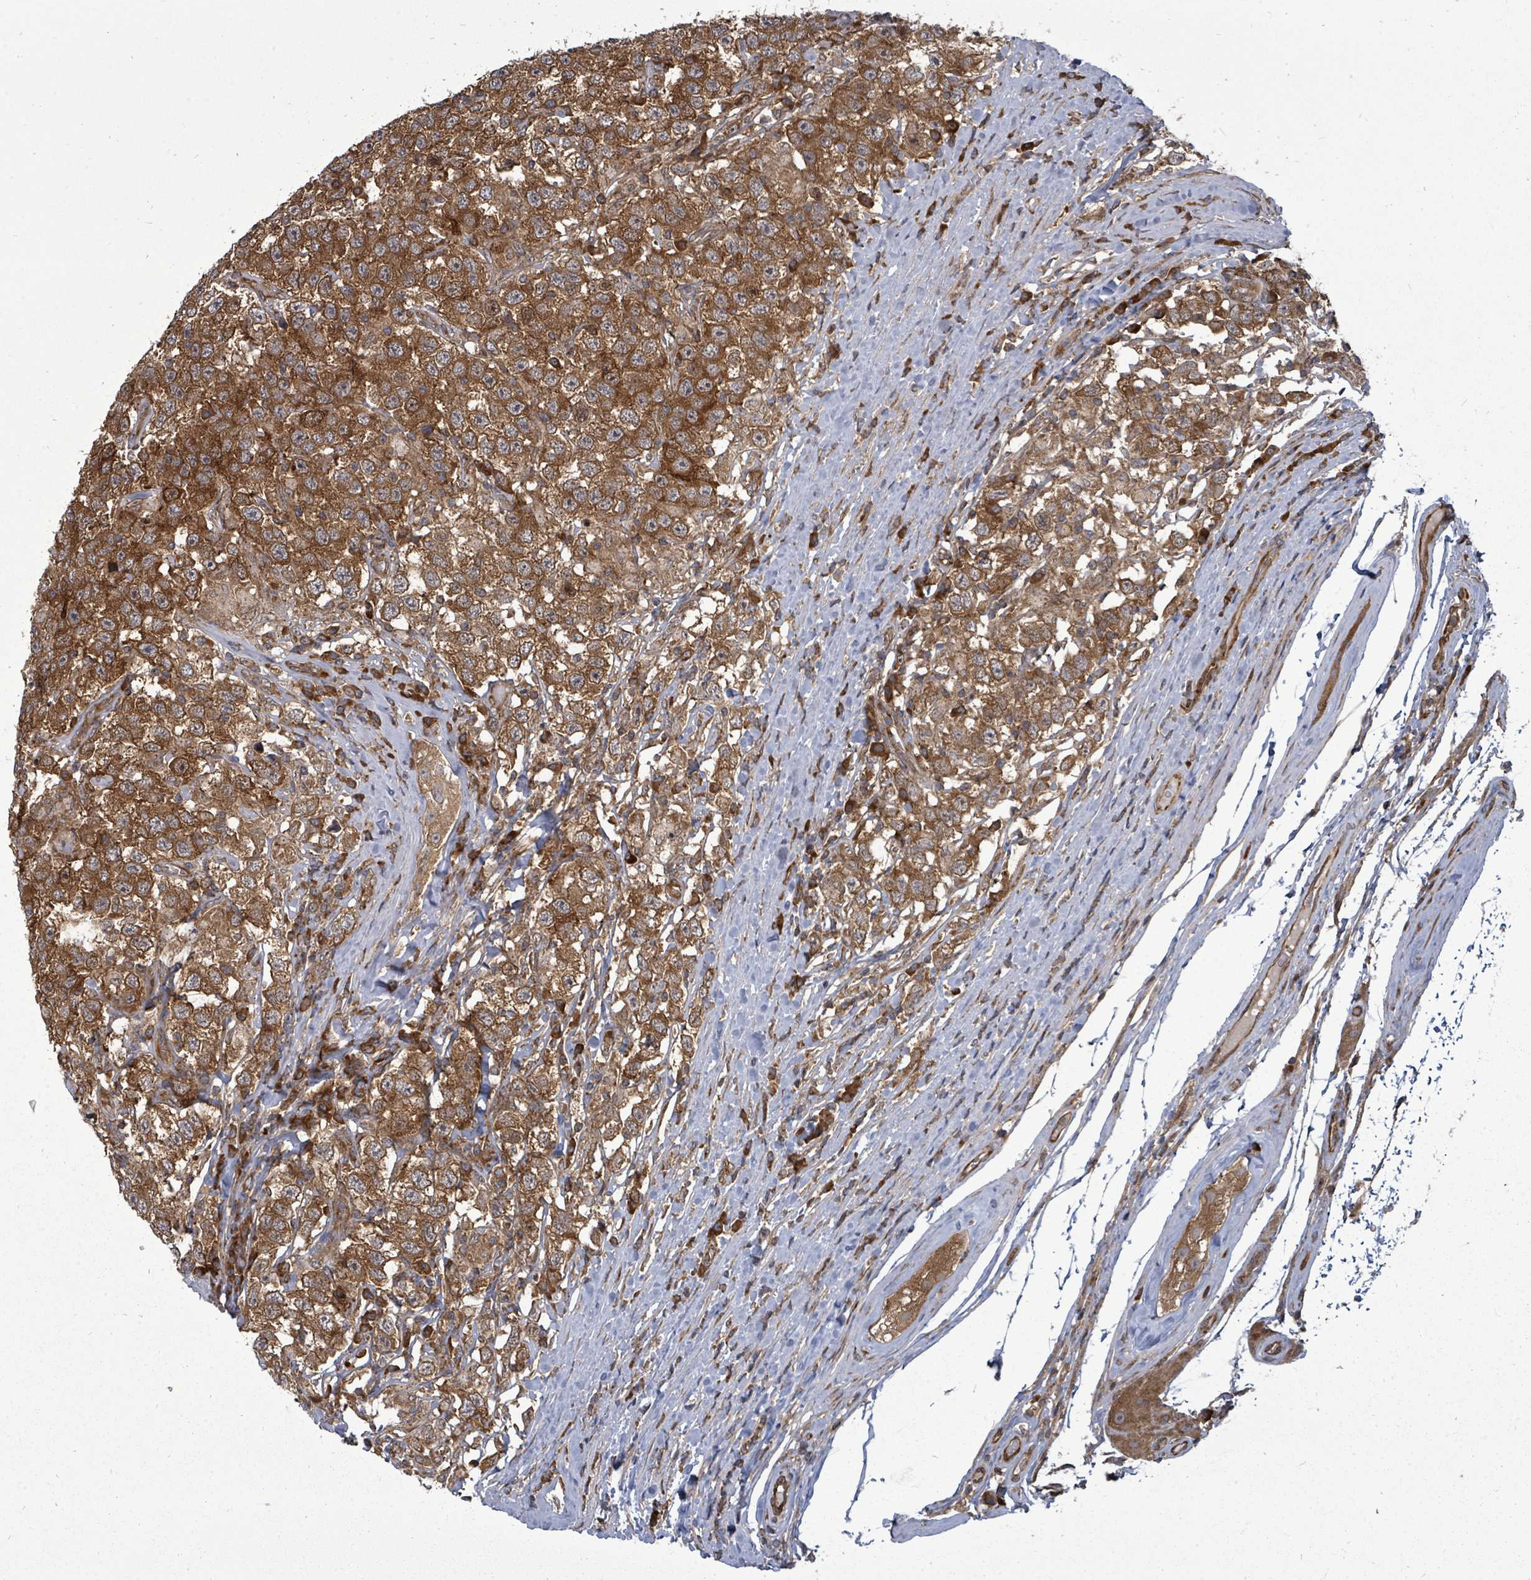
{"staining": {"intensity": "moderate", "quantity": ">75%", "location": "cytoplasmic/membranous"}, "tissue": "testis cancer", "cell_type": "Tumor cells", "image_type": "cancer", "snomed": [{"axis": "morphology", "description": "Seminoma, NOS"}, {"axis": "topography", "description": "Testis"}], "caption": "Immunohistochemistry of seminoma (testis) exhibits medium levels of moderate cytoplasmic/membranous positivity in approximately >75% of tumor cells. (DAB IHC, brown staining for protein, blue staining for nuclei).", "gene": "EIF3C", "patient": {"sex": "male", "age": 41}}